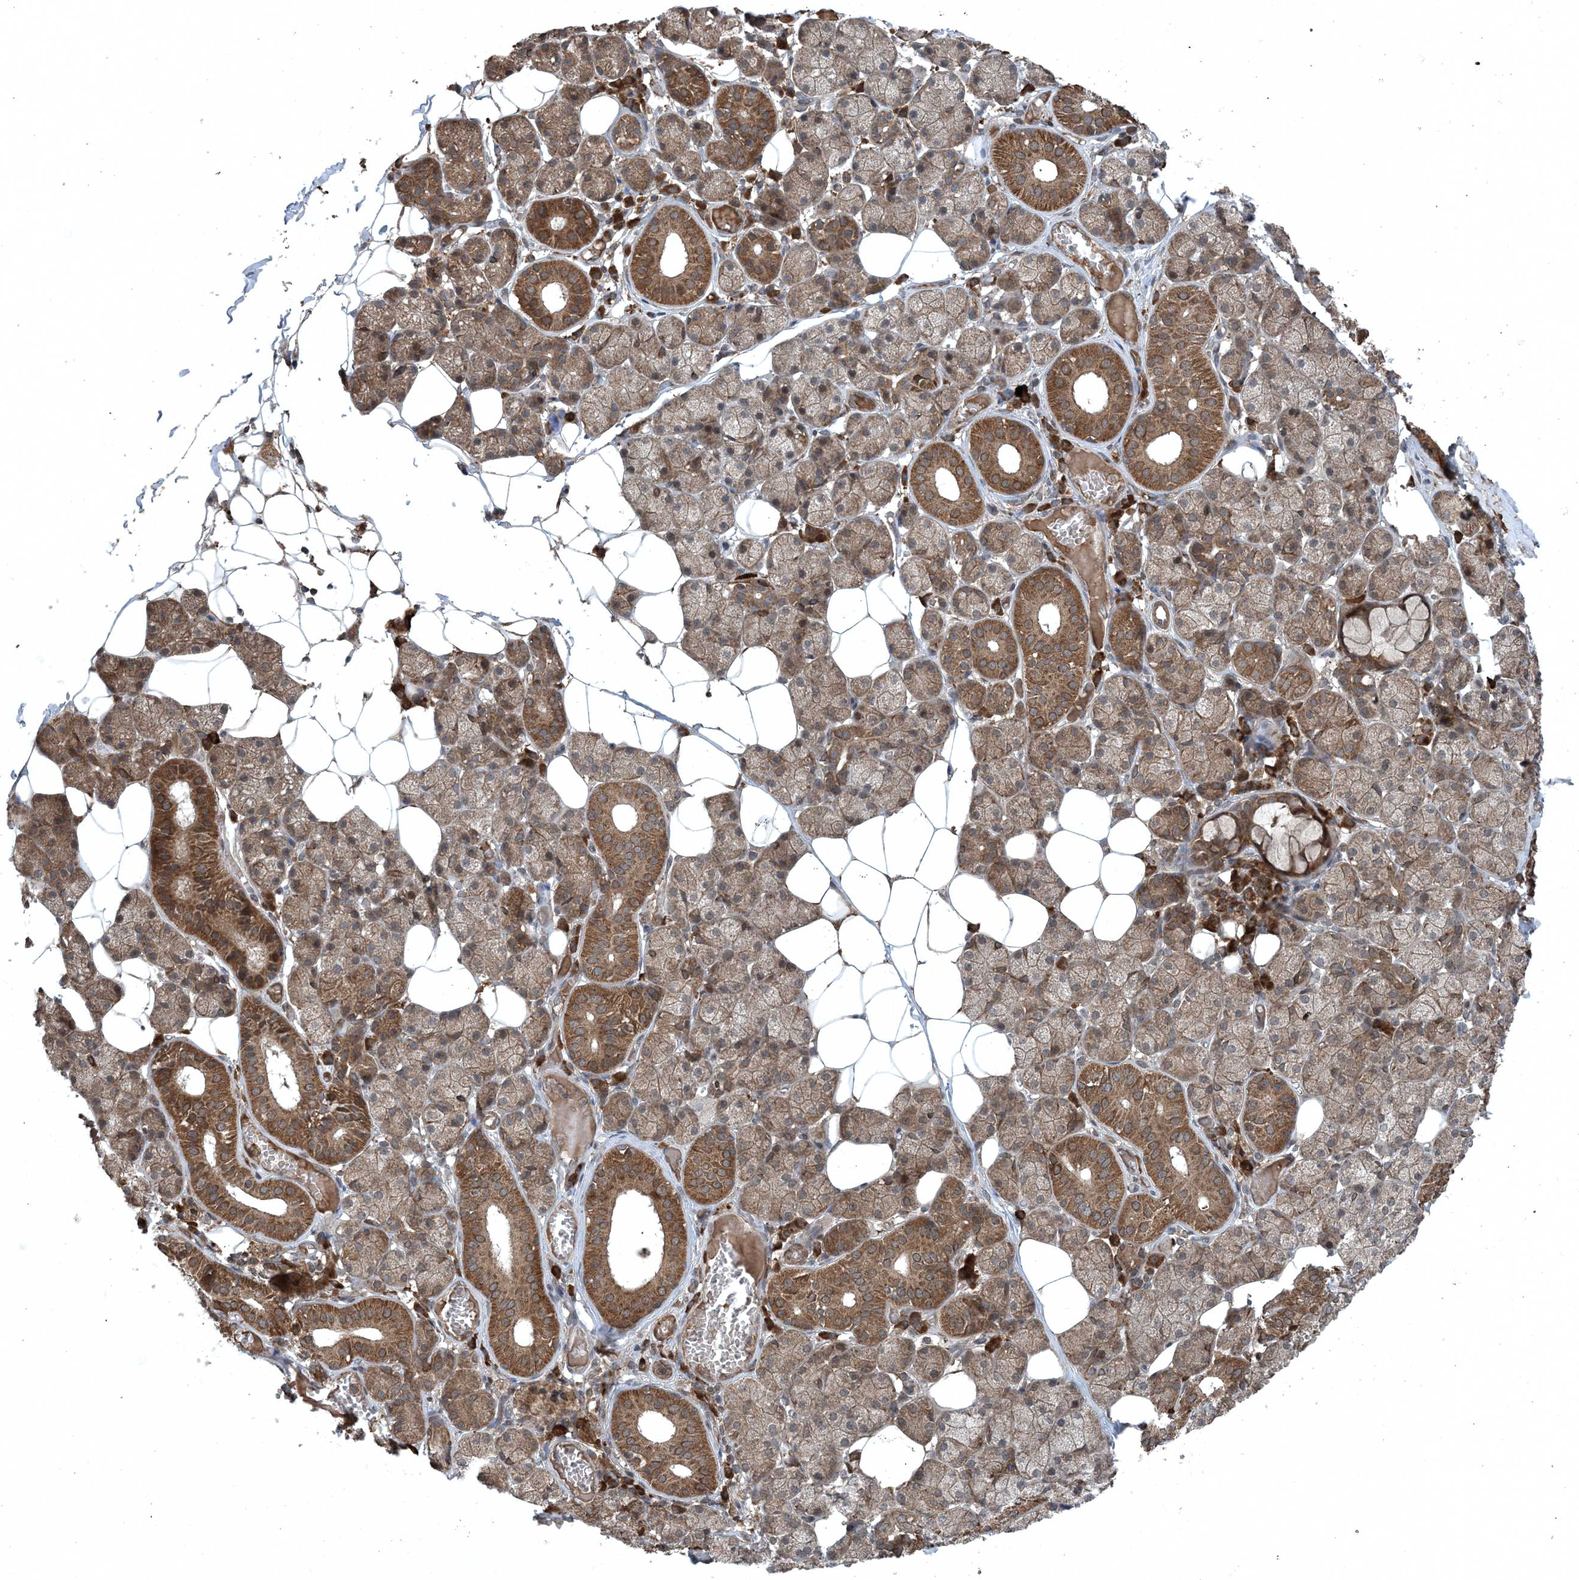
{"staining": {"intensity": "moderate", "quantity": ">75%", "location": "cytoplasmic/membranous"}, "tissue": "salivary gland", "cell_type": "Glandular cells", "image_type": "normal", "snomed": [{"axis": "morphology", "description": "Normal tissue, NOS"}, {"axis": "topography", "description": "Salivary gland"}], "caption": "Immunohistochemical staining of unremarkable salivary gland demonstrates >75% levels of moderate cytoplasmic/membranous protein expression in approximately >75% of glandular cells. Ihc stains the protein of interest in brown and the nuclei are stained blue.", "gene": "GNG5", "patient": {"sex": "female", "age": 33}}